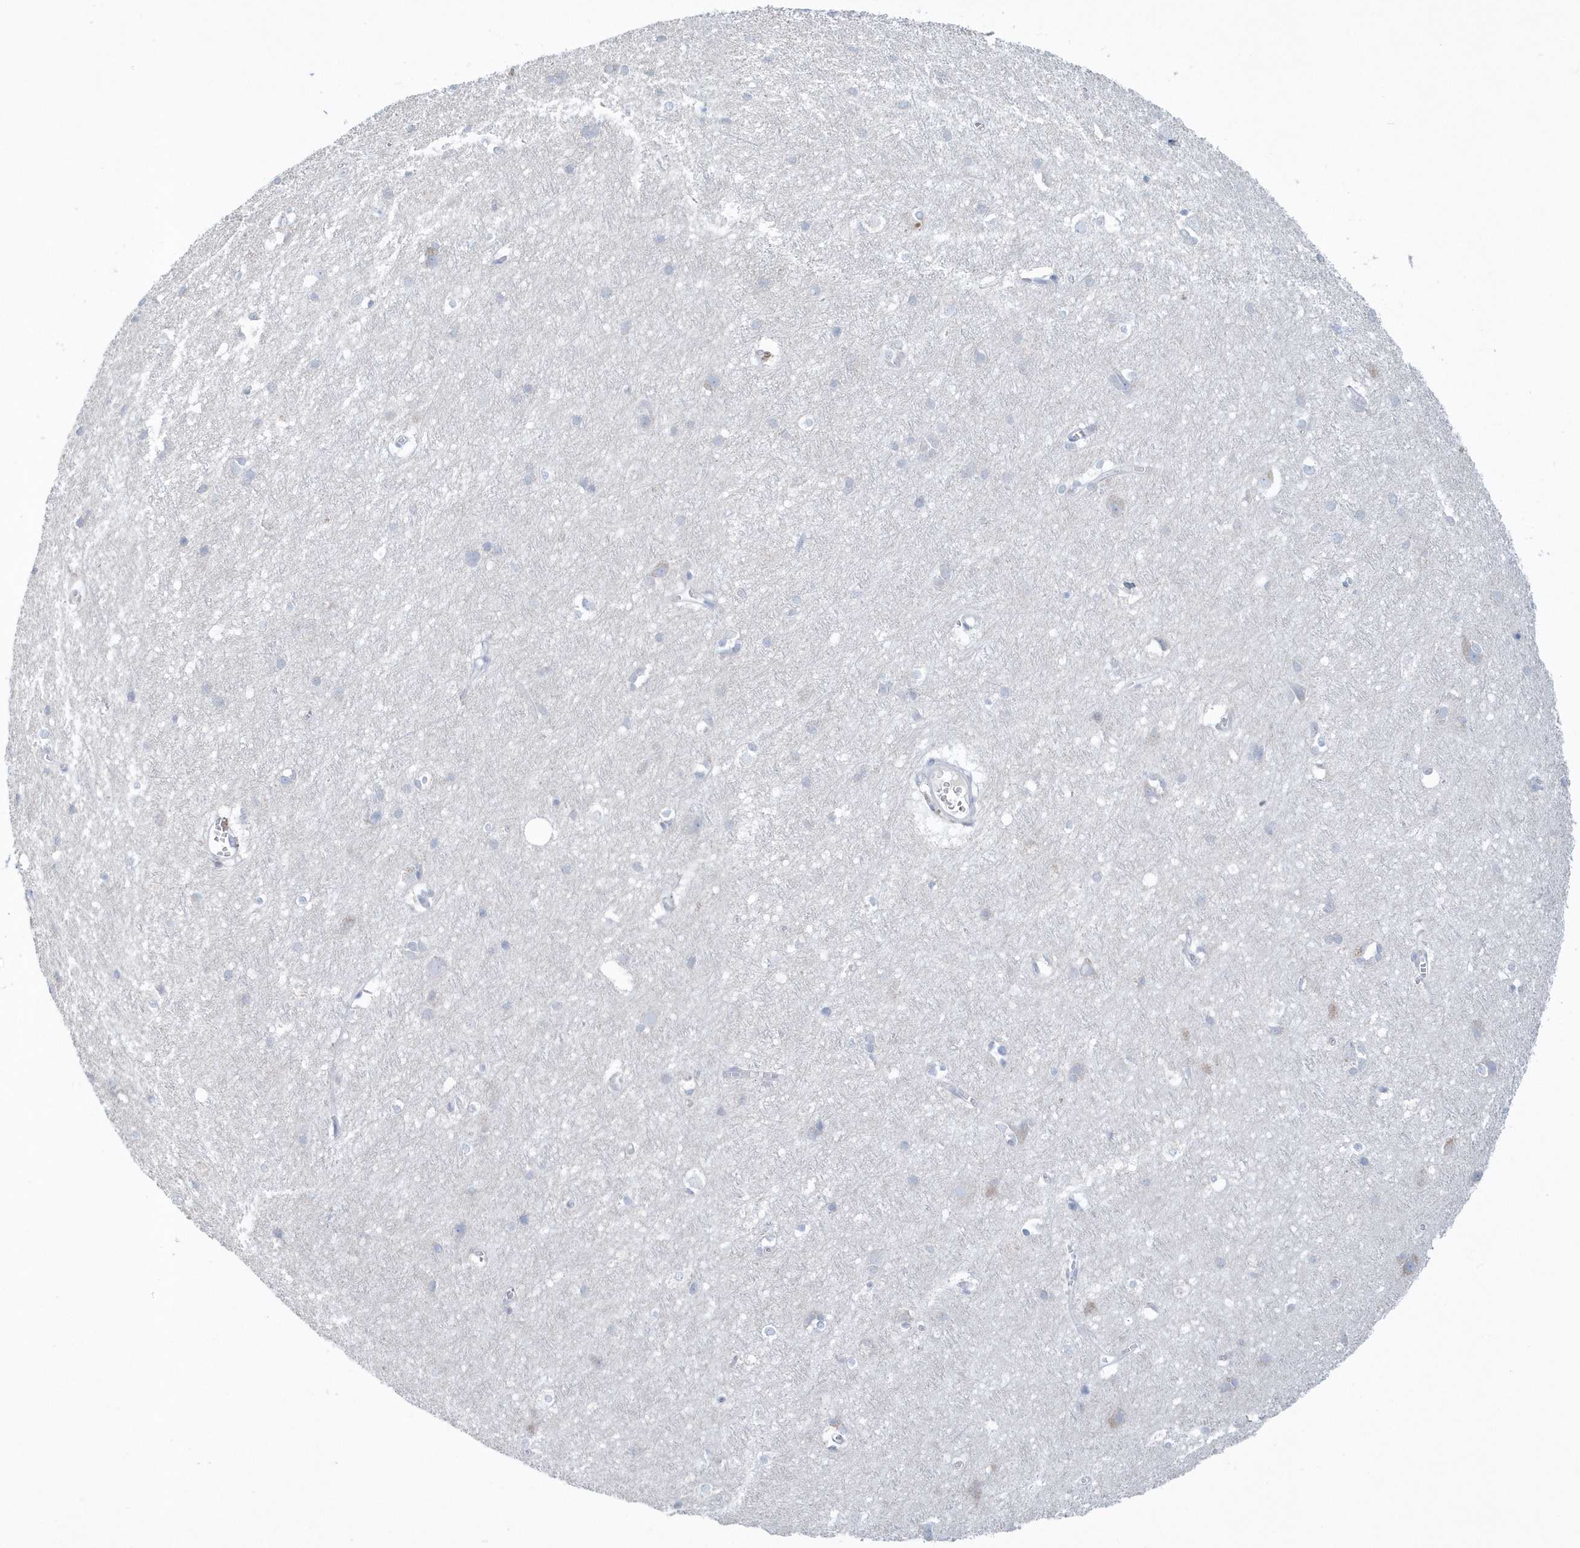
{"staining": {"intensity": "negative", "quantity": "none", "location": "none"}, "tissue": "cerebral cortex", "cell_type": "Endothelial cells", "image_type": "normal", "snomed": [{"axis": "morphology", "description": "Normal tissue, NOS"}, {"axis": "topography", "description": "Cerebral cortex"}], "caption": "High power microscopy image of an immunohistochemistry (IHC) photomicrograph of unremarkable cerebral cortex, revealing no significant staining in endothelial cells. (DAB immunohistochemistry with hematoxylin counter stain).", "gene": "SPATA18", "patient": {"sex": "male", "age": 54}}